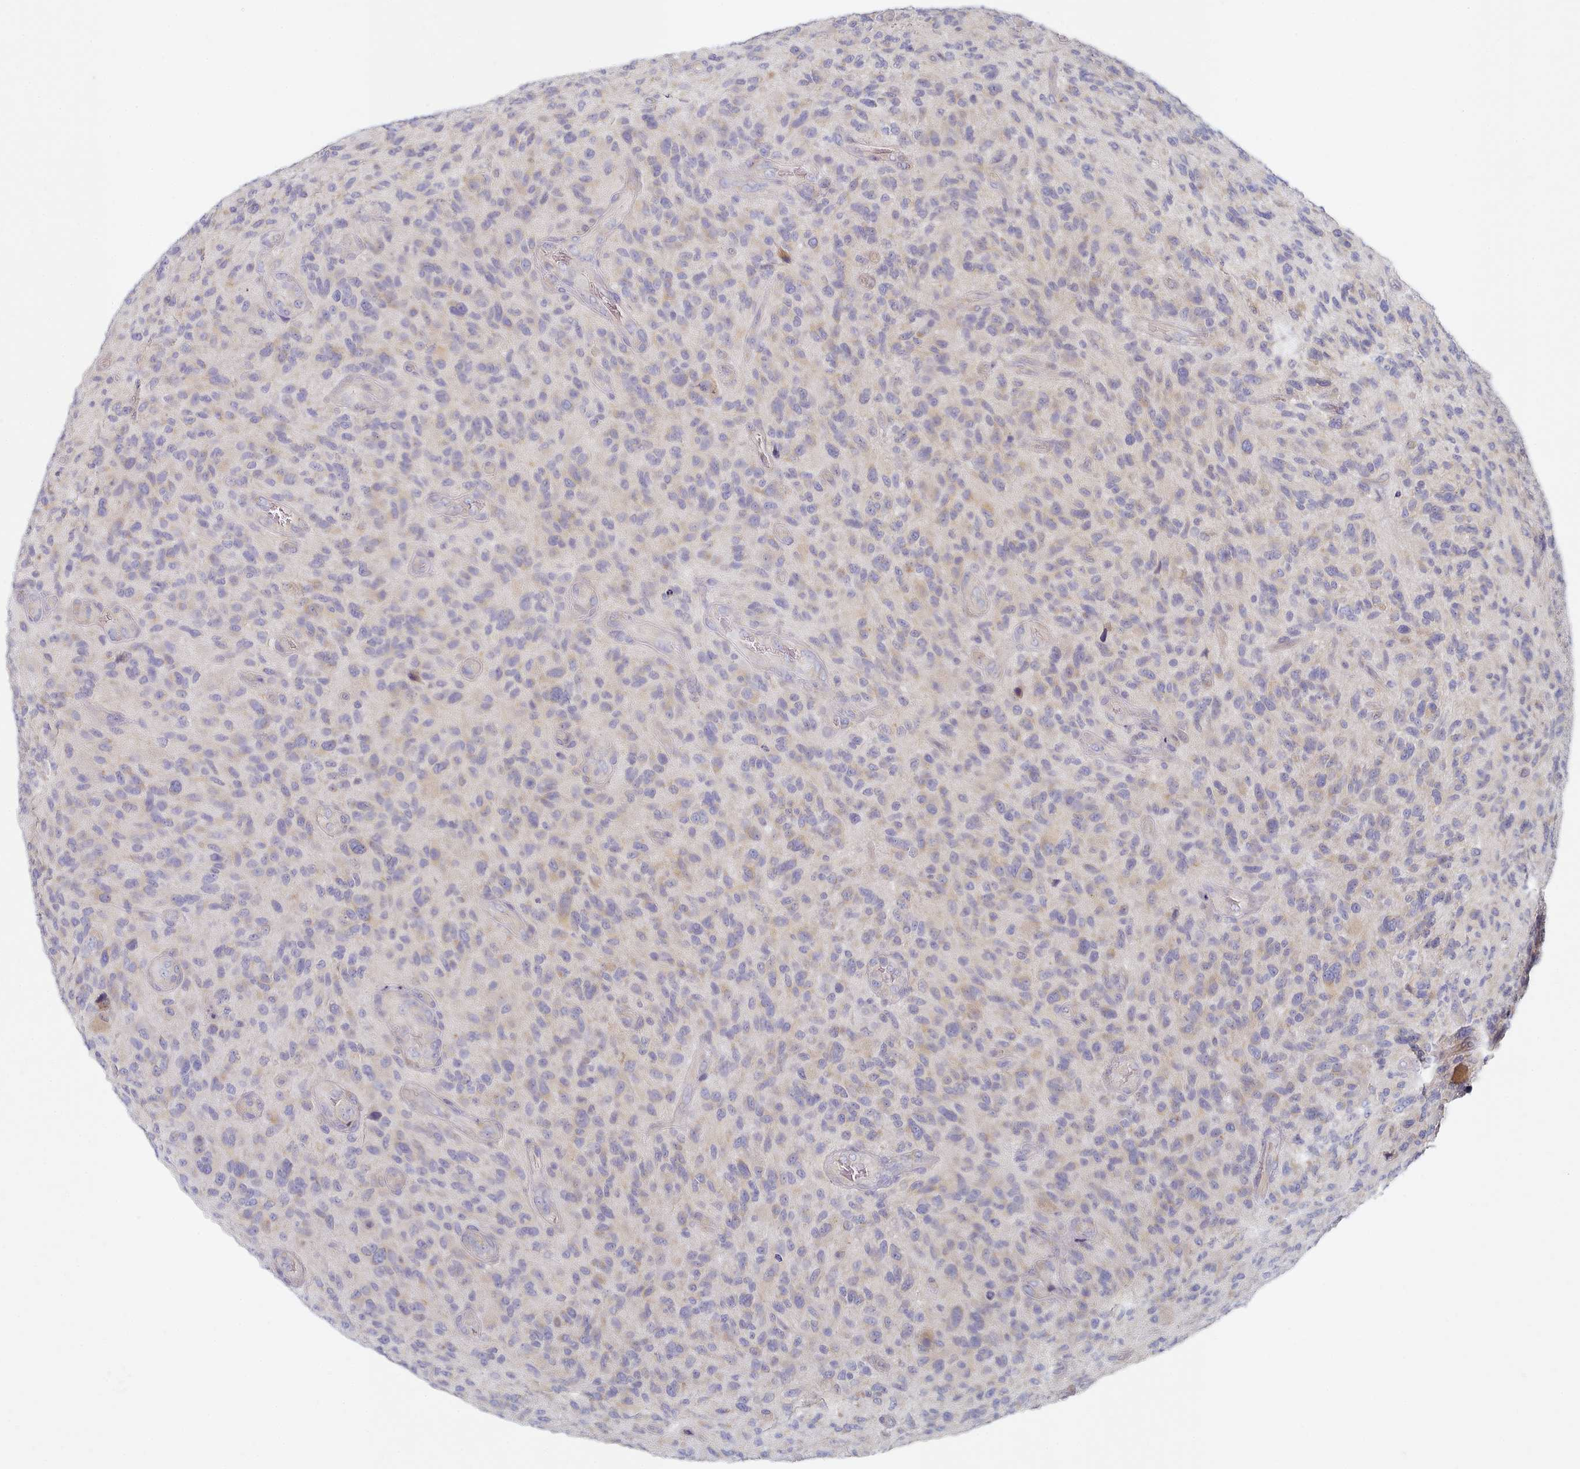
{"staining": {"intensity": "negative", "quantity": "none", "location": "none"}, "tissue": "glioma", "cell_type": "Tumor cells", "image_type": "cancer", "snomed": [{"axis": "morphology", "description": "Glioma, malignant, High grade"}, {"axis": "topography", "description": "Brain"}], "caption": "Tumor cells are negative for protein expression in human malignant glioma (high-grade).", "gene": "TYW1B", "patient": {"sex": "male", "age": 47}}